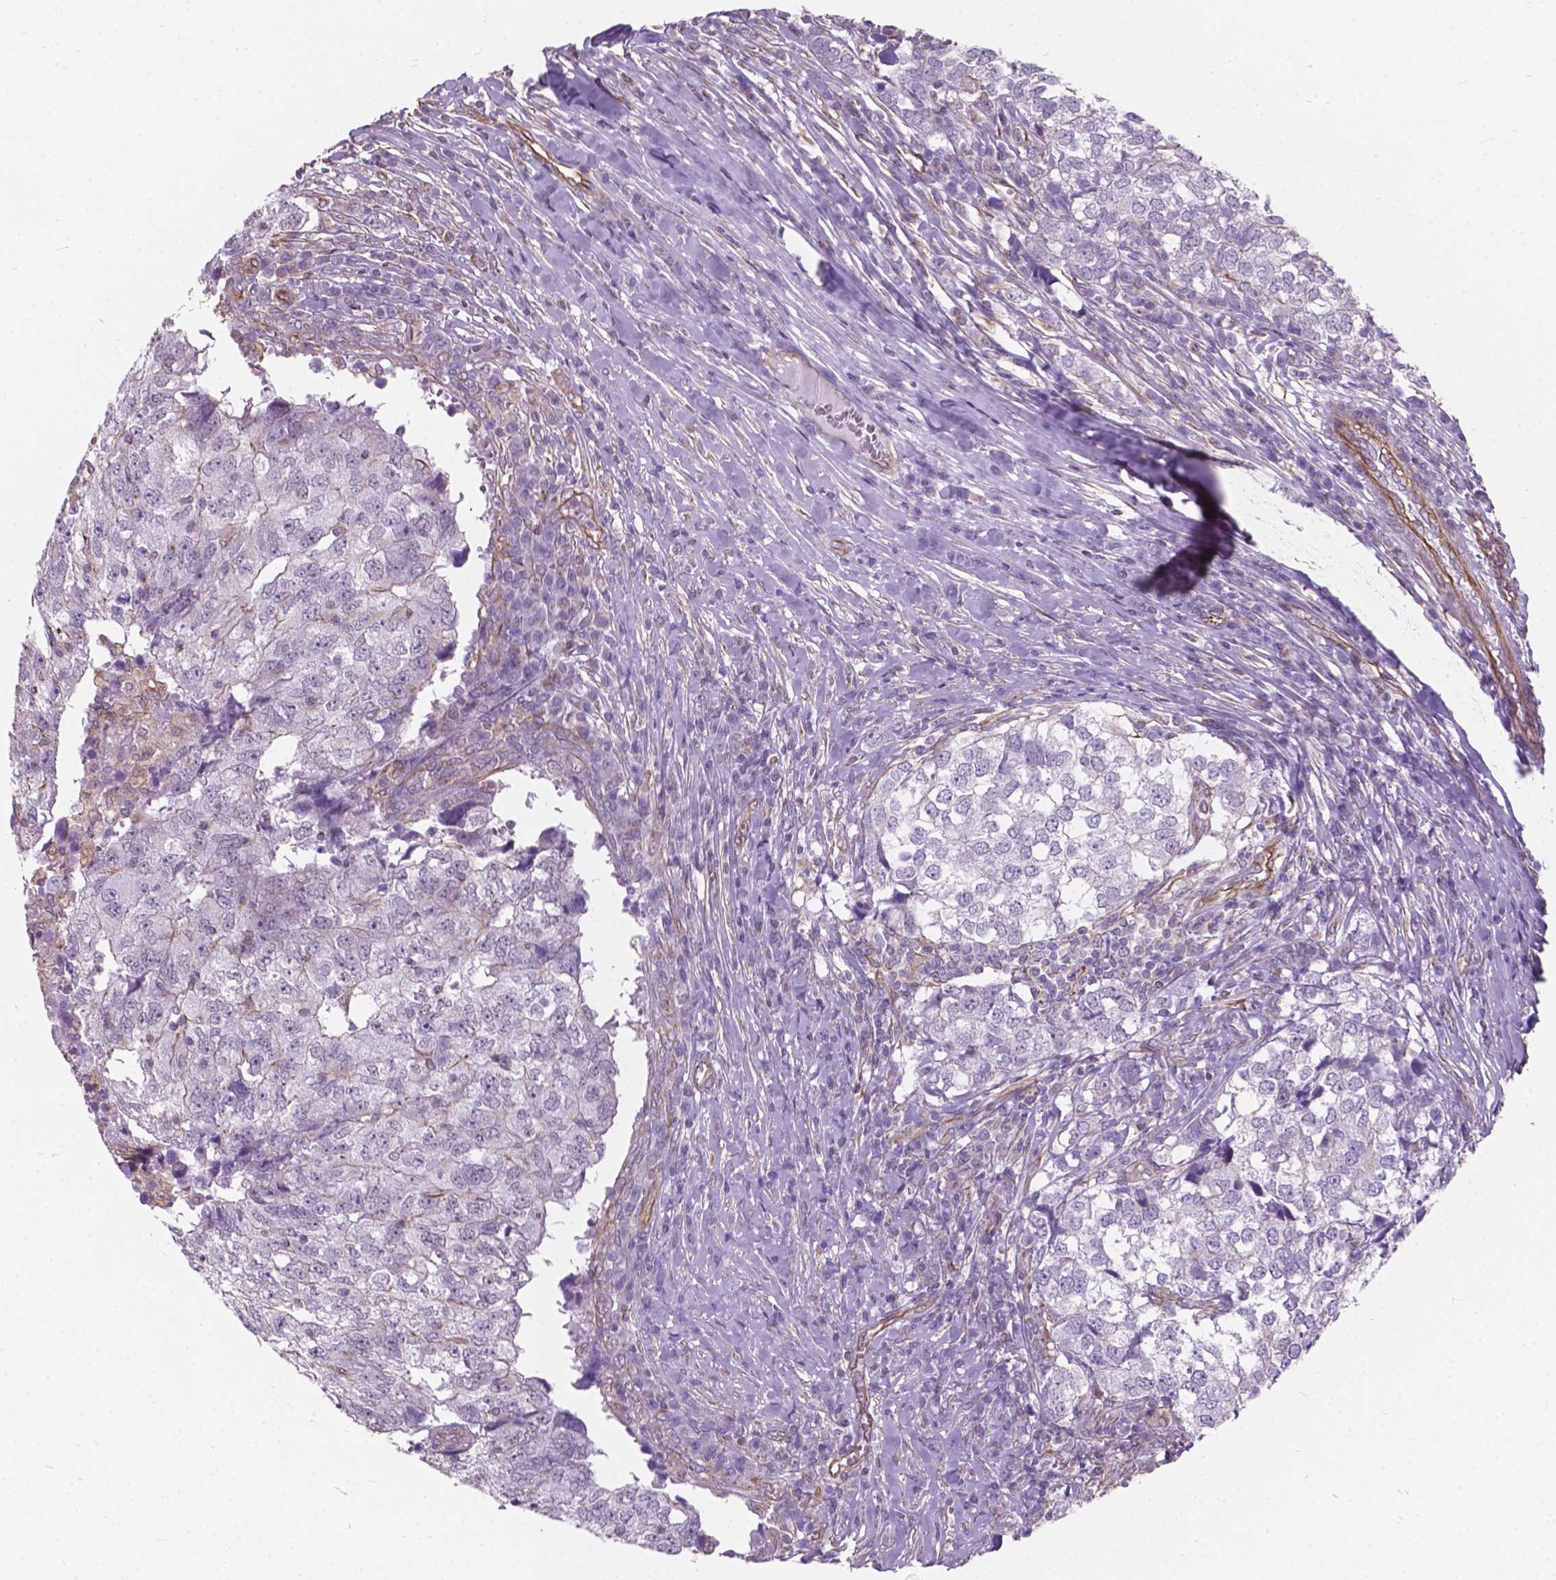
{"staining": {"intensity": "negative", "quantity": "none", "location": "none"}, "tissue": "breast cancer", "cell_type": "Tumor cells", "image_type": "cancer", "snomed": [{"axis": "morphology", "description": "Duct carcinoma"}, {"axis": "topography", "description": "Breast"}], "caption": "Immunohistochemistry (IHC) image of neoplastic tissue: human breast intraductal carcinoma stained with DAB demonstrates no significant protein expression in tumor cells.", "gene": "AMOT", "patient": {"sex": "female", "age": 30}}